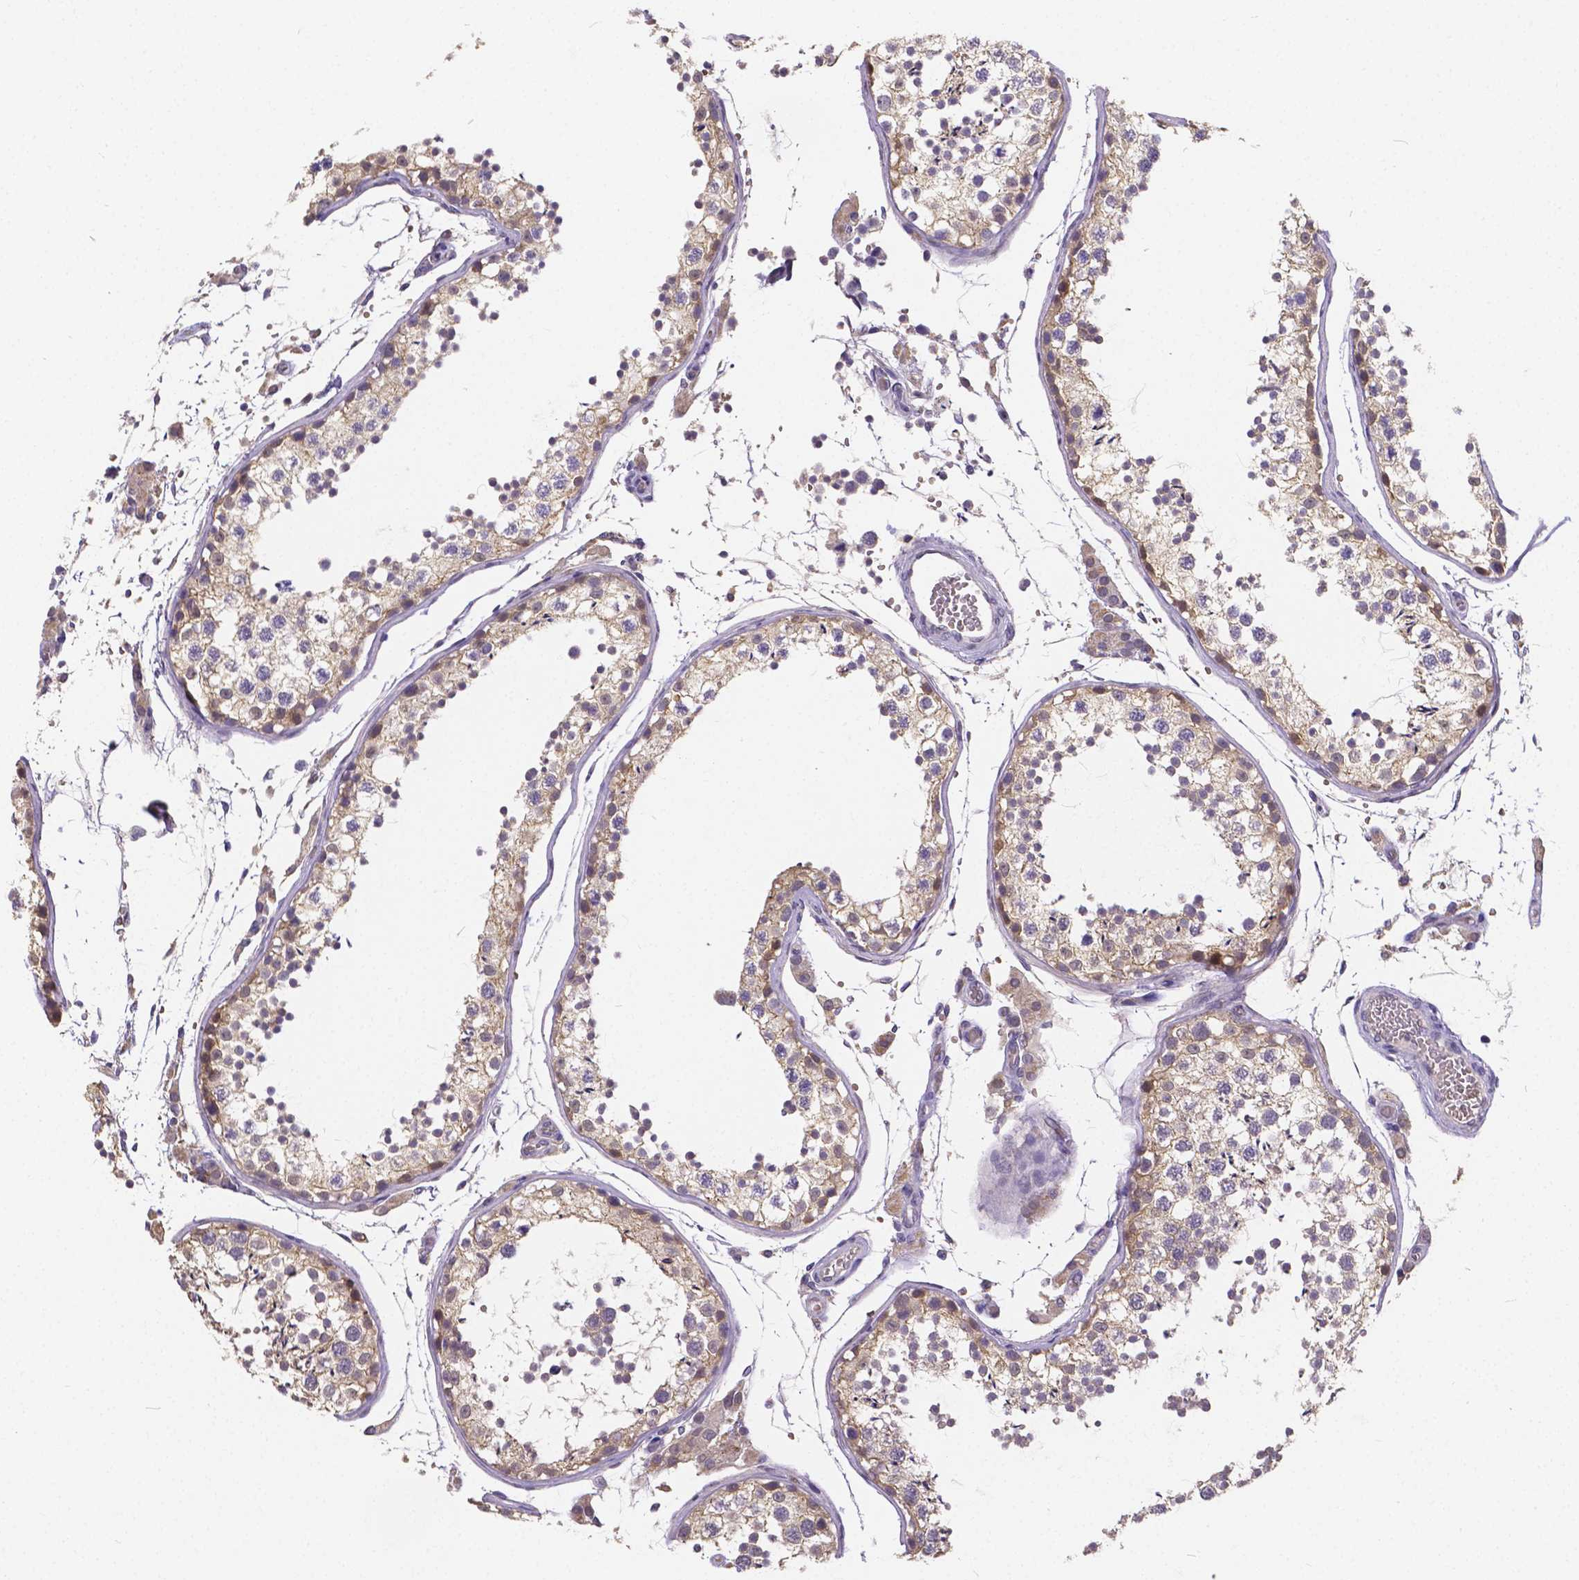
{"staining": {"intensity": "weak", "quantity": ">75%", "location": "cytoplasmic/membranous"}, "tissue": "testis", "cell_type": "Cells in seminiferous ducts", "image_type": "normal", "snomed": [{"axis": "morphology", "description": "Normal tissue, NOS"}, {"axis": "topography", "description": "Testis"}], "caption": "This micrograph exhibits immunohistochemistry (IHC) staining of benign testis, with low weak cytoplasmic/membranous positivity in about >75% of cells in seminiferous ducts.", "gene": "CTNNA2", "patient": {"sex": "male", "age": 29}}